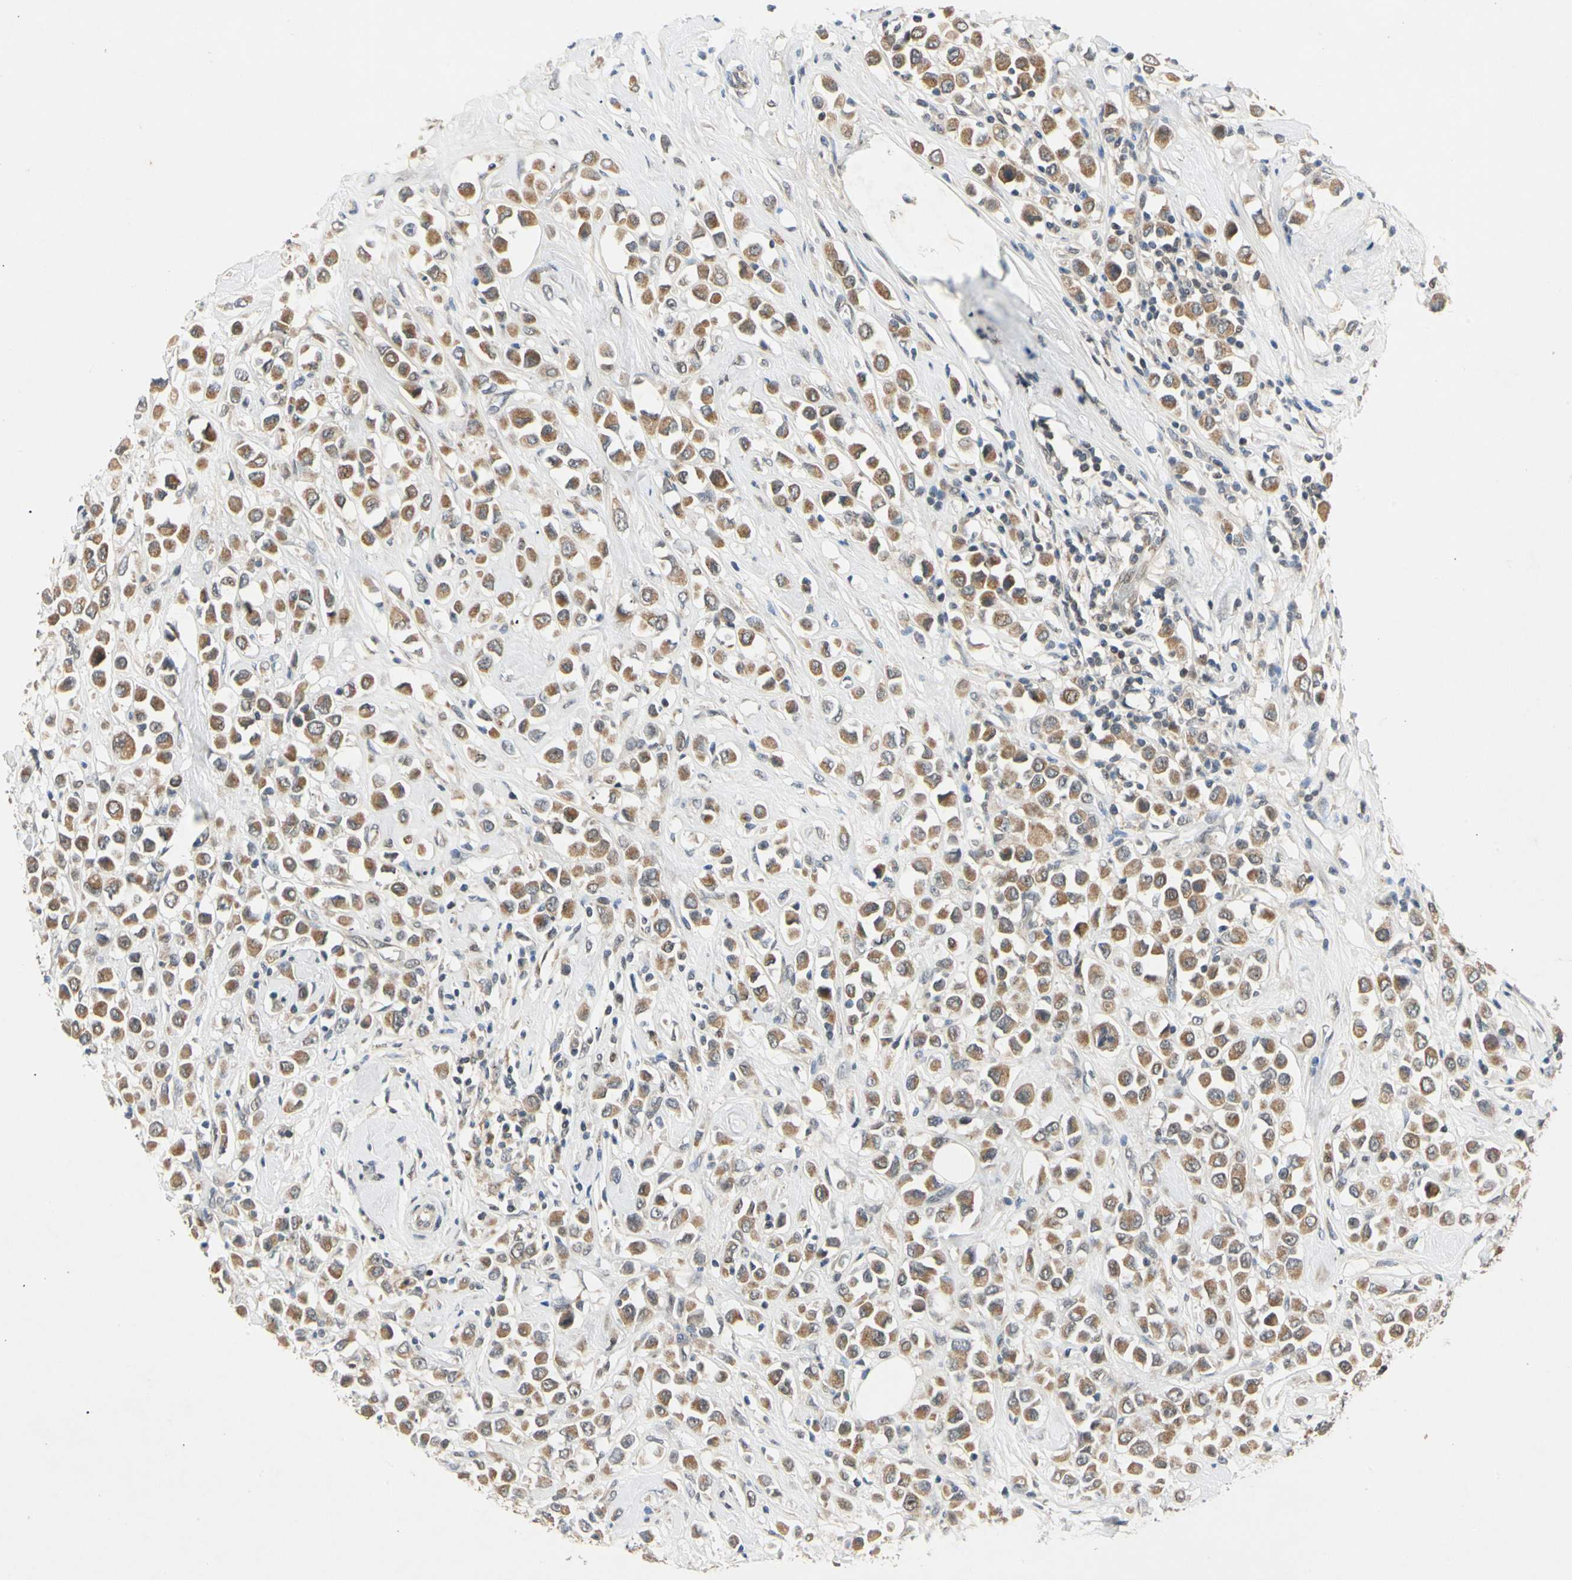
{"staining": {"intensity": "moderate", "quantity": ">75%", "location": "cytoplasmic/membranous"}, "tissue": "breast cancer", "cell_type": "Tumor cells", "image_type": "cancer", "snomed": [{"axis": "morphology", "description": "Duct carcinoma"}, {"axis": "topography", "description": "Breast"}], "caption": "IHC of breast cancer (intraductal carcinoma) exhibits medium levels of moderate cytoplasmic/membranous positivity in about >75% of tumor cells.", "gene": "RIOX2", "patient": {"sex": "female", "age": 61}}